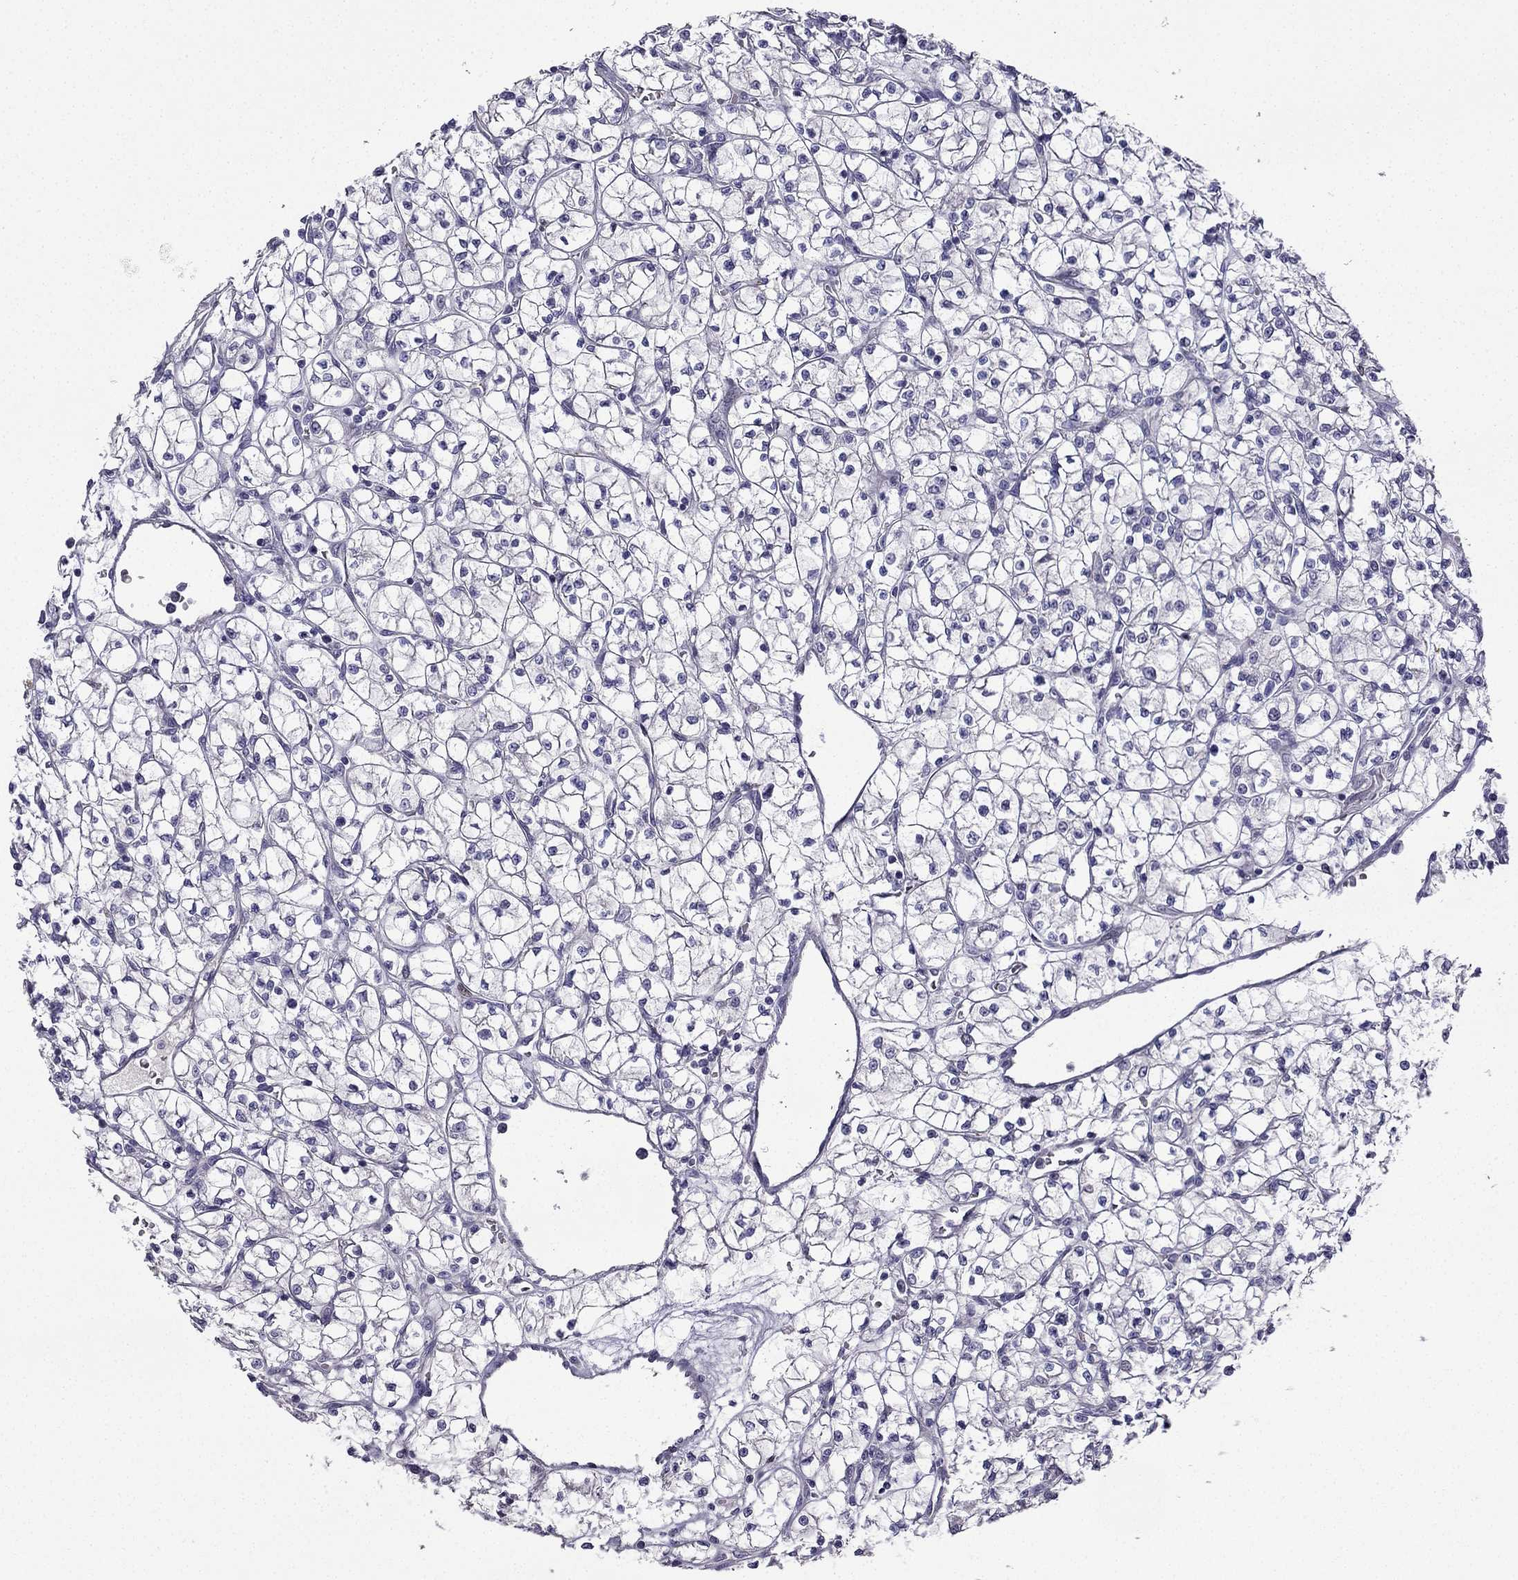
{"staining": {"intensity": "negative", "quantity": "none", "location": "none"}, "tissue": "renal cancer", "cell_type": "Tumor cells", "image_type": "cancer", "snomed": [{"axis": "morphology", "description": "Adenocarcinoma, NOS"}, {"axis": "topography", "description": "Kidney"}], "caption": "Immunohistochemical staining of renal cancer reveals no significant staining in tumor cells.", "gene": "UHRF1", "patient": {"sex": "female", "age": 64}}